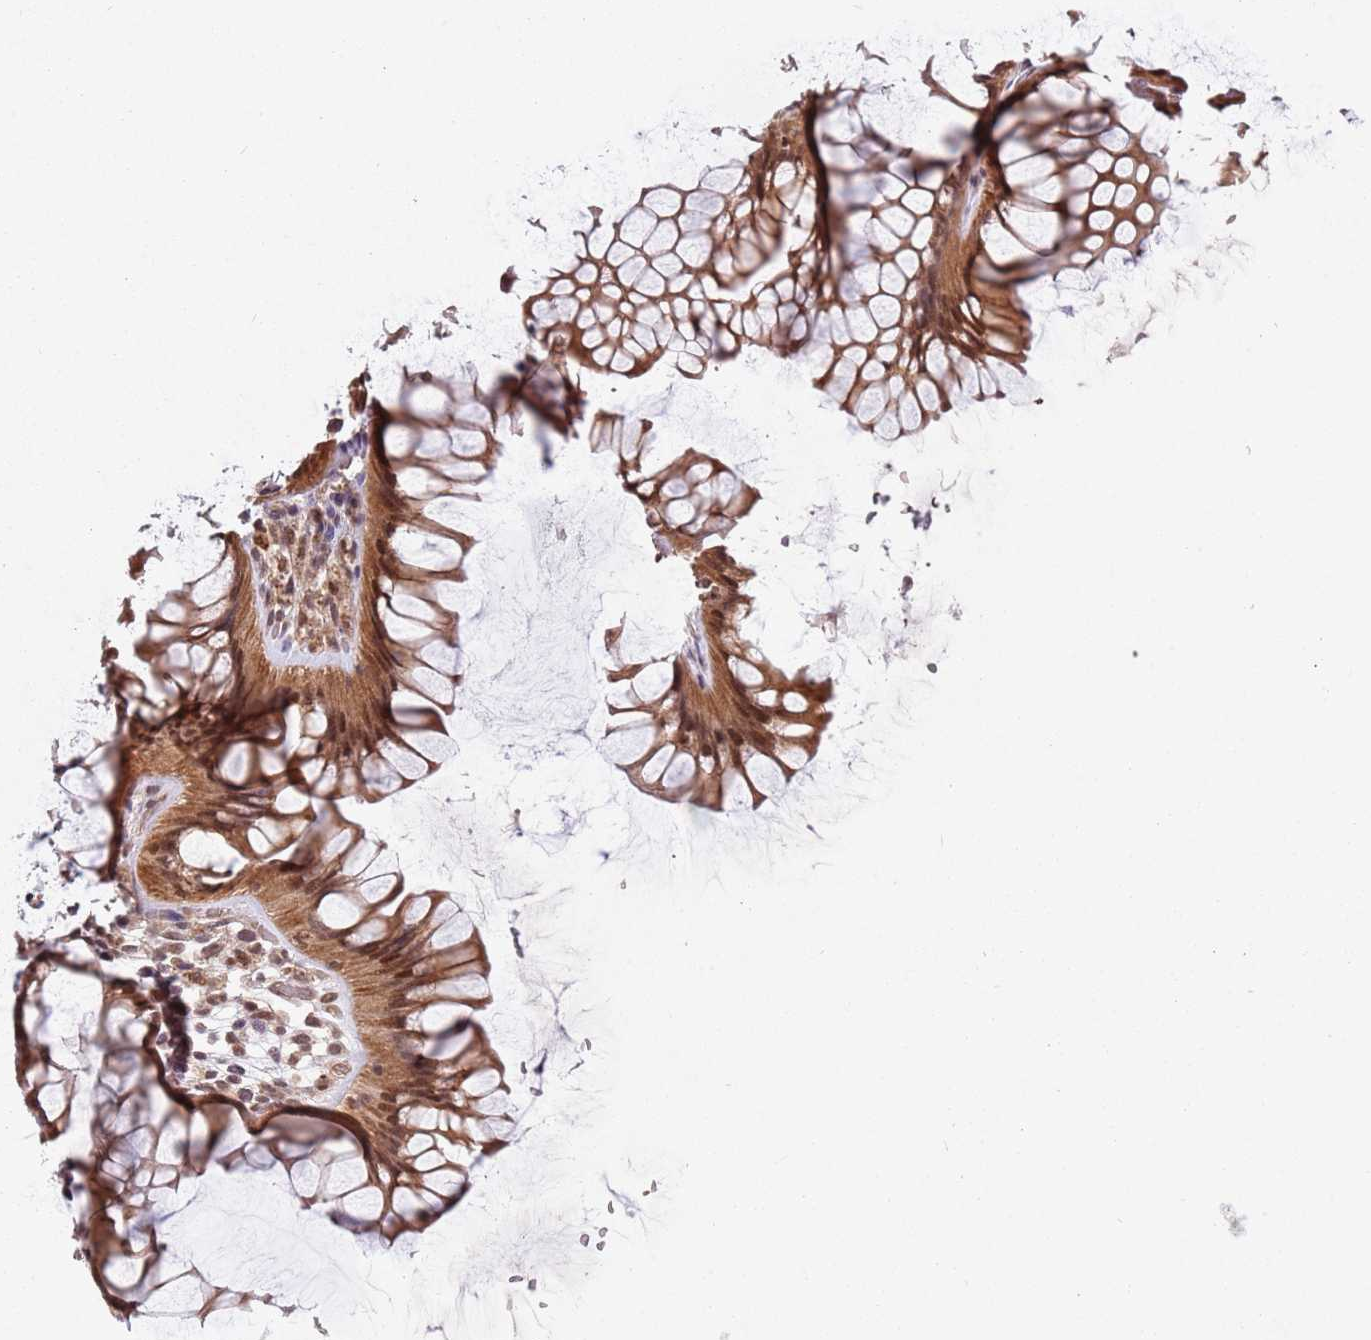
{"staining": {"intensity": "moderate", "quantity": ">75%", "location": "cytoplasmic/membranous"}, "tissue": "colon", "cell_type": "Endothelial cells", "image_type": "normal", "snomed": [{"axis": "morphology", "description": "Normal tissue, NOS"}, {"axis": "topography", "description": "Colon"}], "caption": "Immunohistochemistry (IHC) micrograph of benign colon: human colon stained using immunohistochemistry (IHC) demonstrates medium levels of moderate protein expression localized specifically in the cytoplasmic/membranous of endothelial cells, appearing as a cytoplasmic/membranous brown color.", "gene": "SUDS3", "patient": {"sex": "female", "age": 82}}